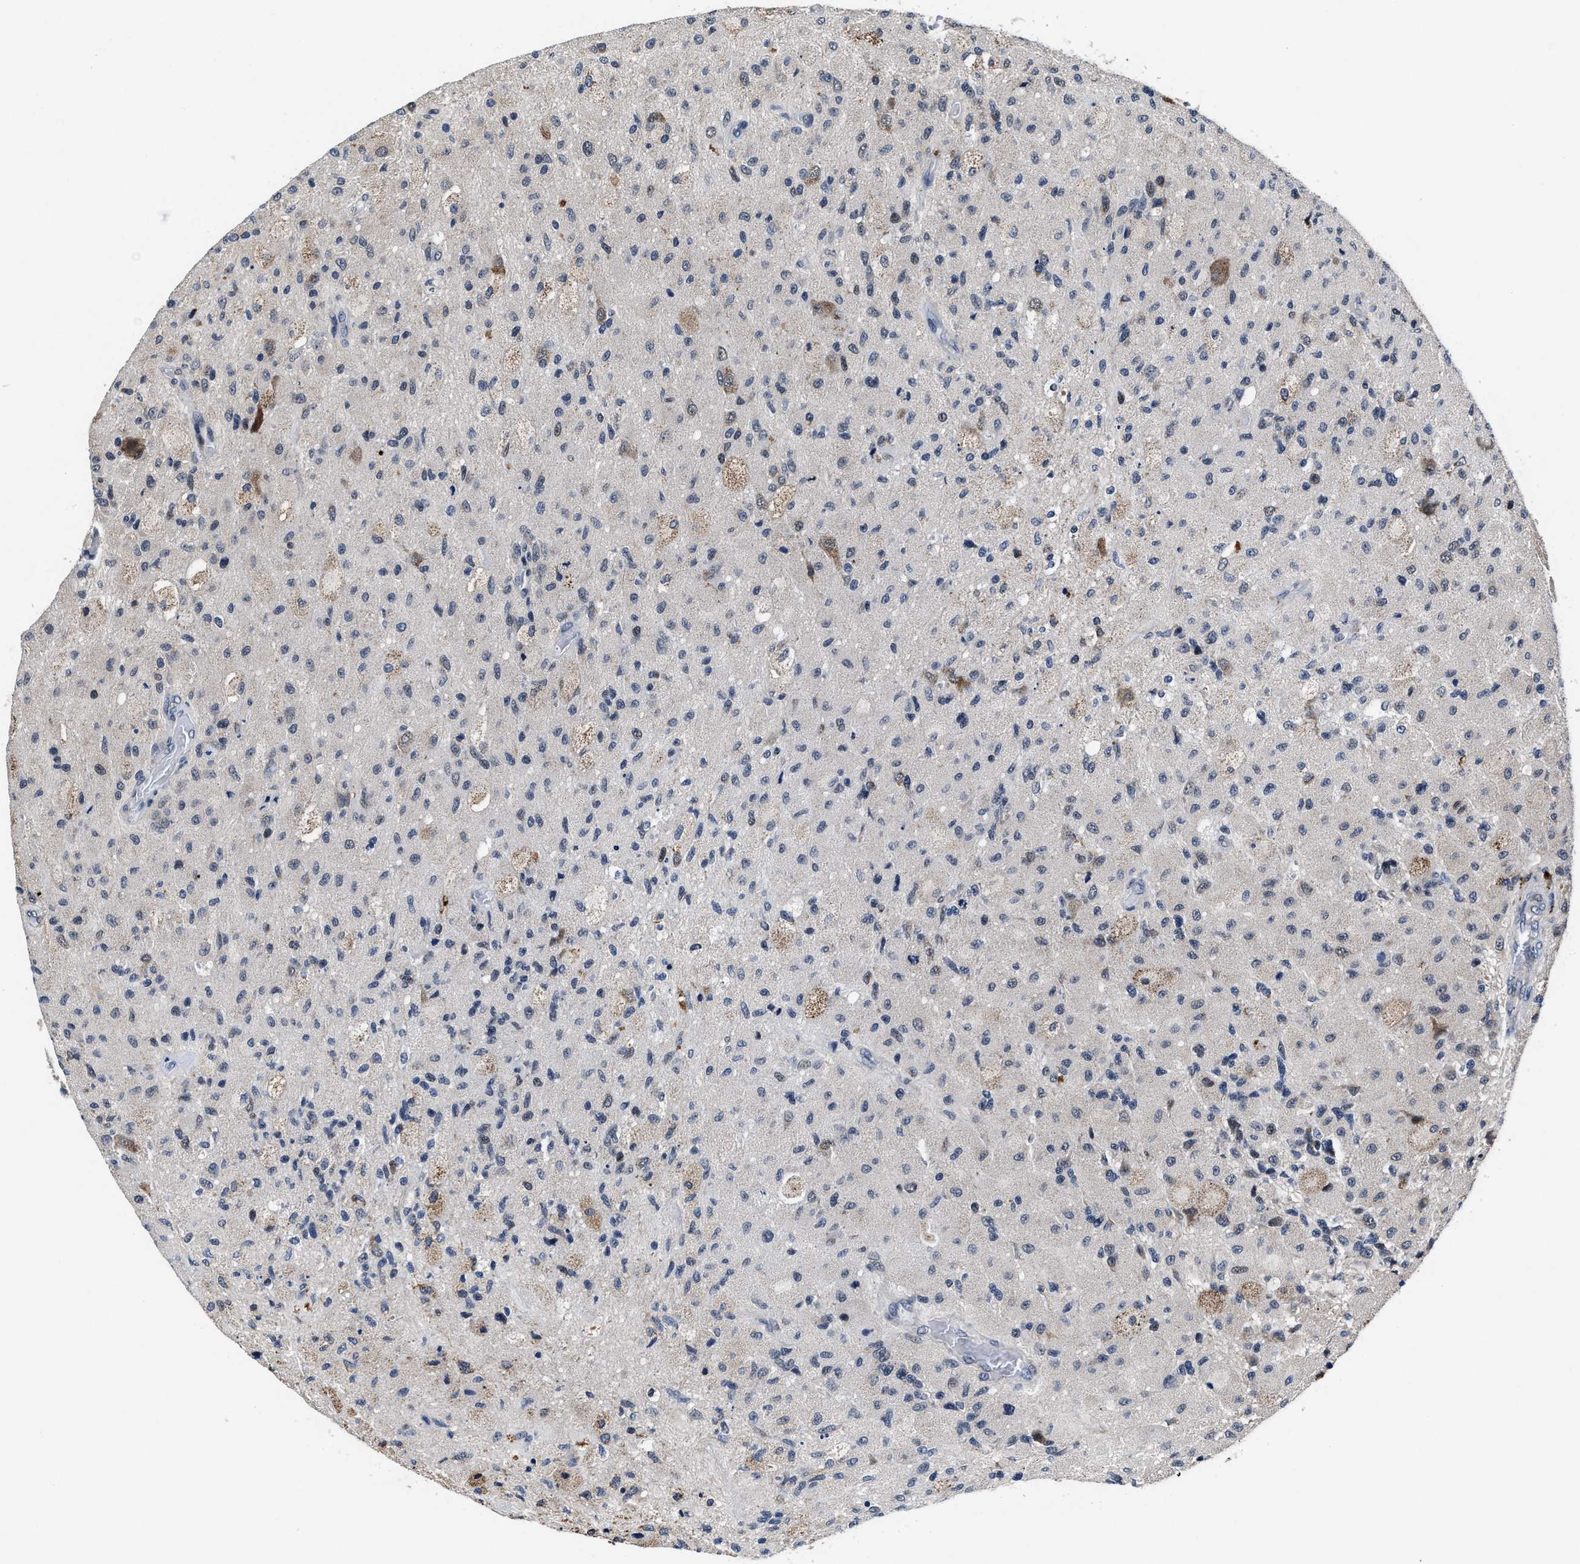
{"staining": {"intensity": "negative", "quantity": "none", "location": "none"}, "tissue": "glioma", "cell_type": "Tumor cells", "image_type": "cancer", "snomed": [{"axis": "morphology", "description": "Normal tissue, NOS"}, {"axis": "morphology", "description": "Glioma, malignant, High grade"}, {"axis": "topography", "description": "Cerebral cortex"}], "caption": "Glioma was stained to show a protein in brown. There is no significant positivity in tumor cells.", "gene": "TMEM53", "patient": {"sex": "male", "age": 77}}